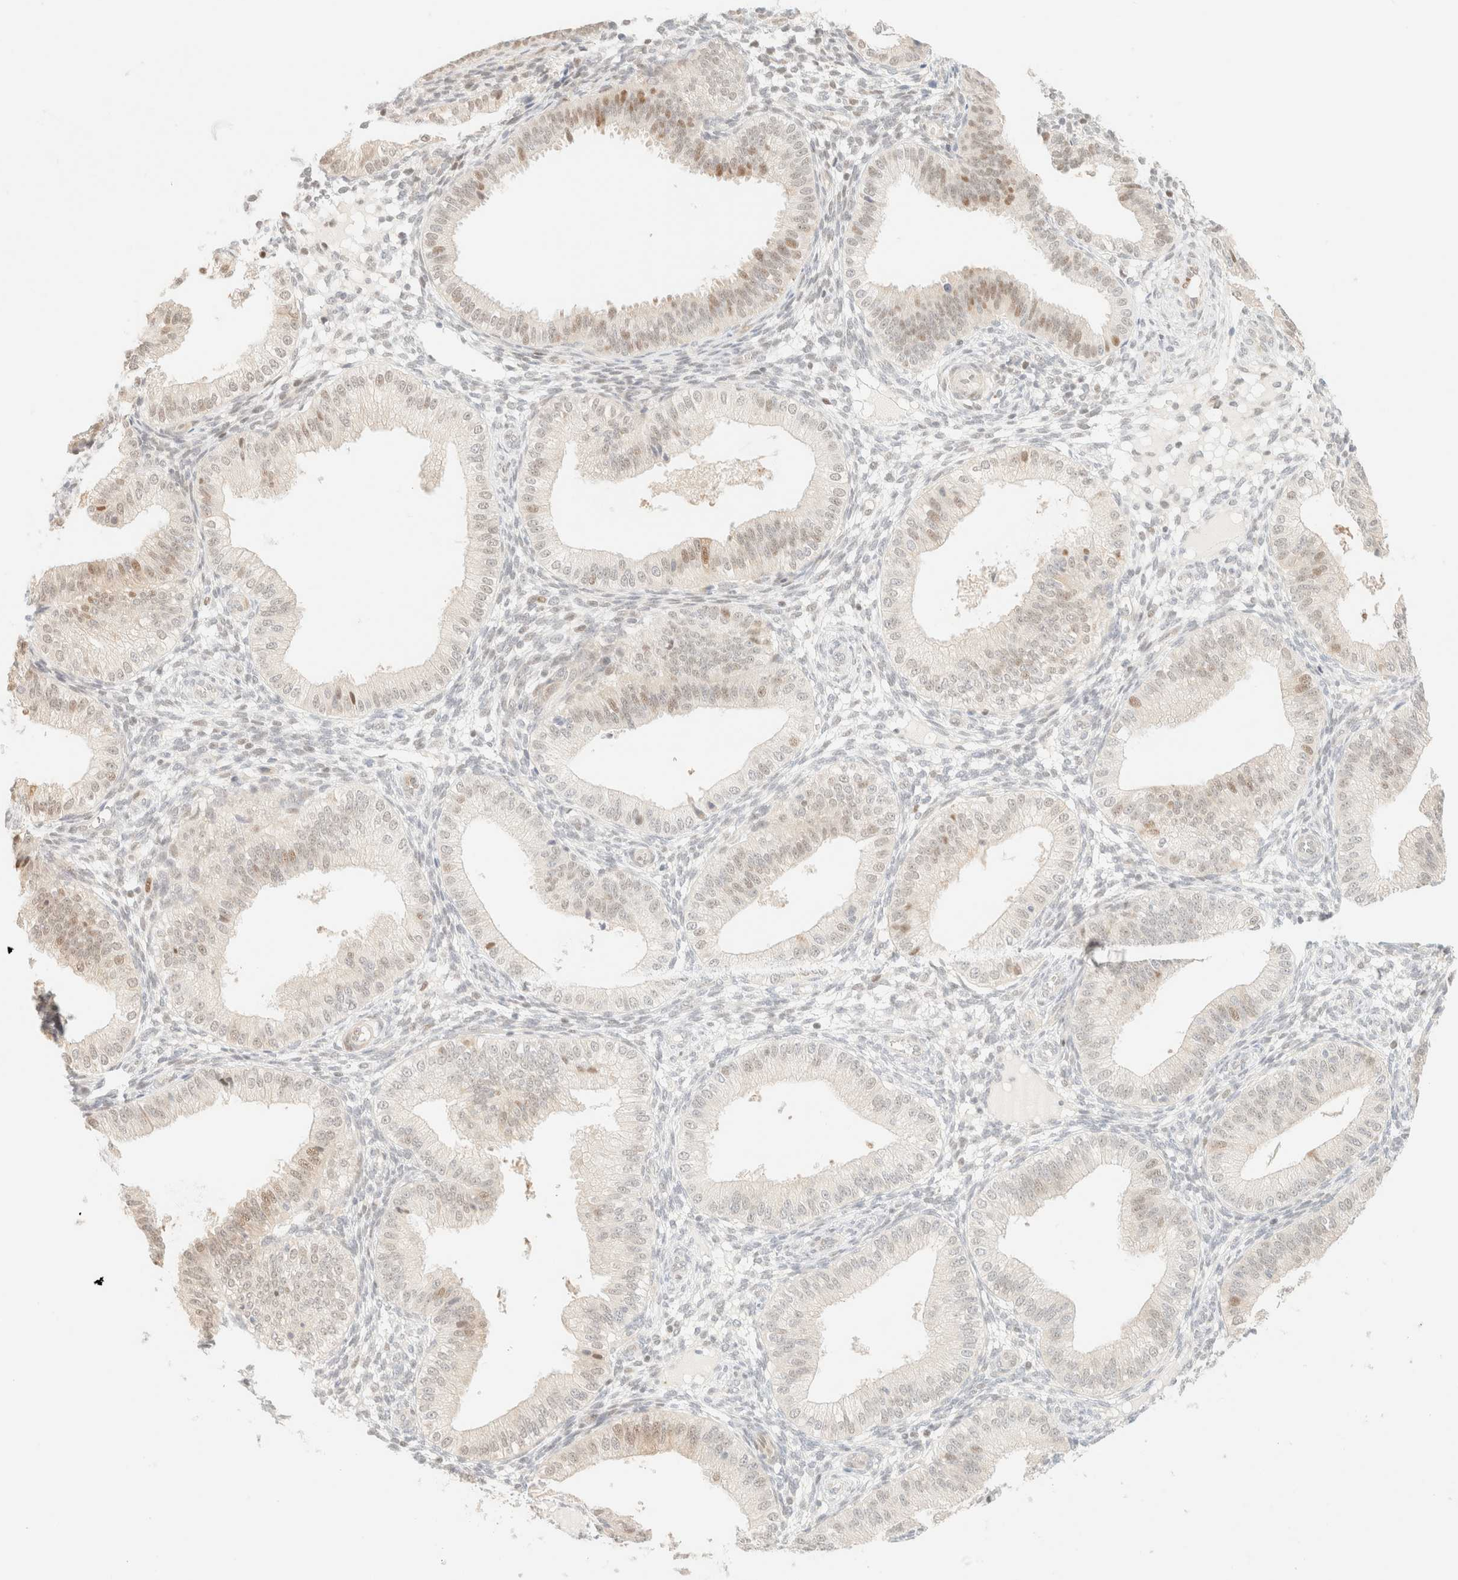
{"staining": {"intensity": "negative", "quantity": "none", "location": "none"}, "tissue": "endometrium", "cell_type": "Cells in endometrial stroma", "image_type": "normal", "snomed": [{"axis": "morphology", "description": "Normal tissue, NOS"}, {"axis": "topography", "description": "Endometrium"}], "caption": "Human endometrium stained for a protein using immunohistochemistry demonstrates no positivity in cells in endometrial stroma.", "gene": "TSR1", "patient": {"sex": "female", "age": 39}}